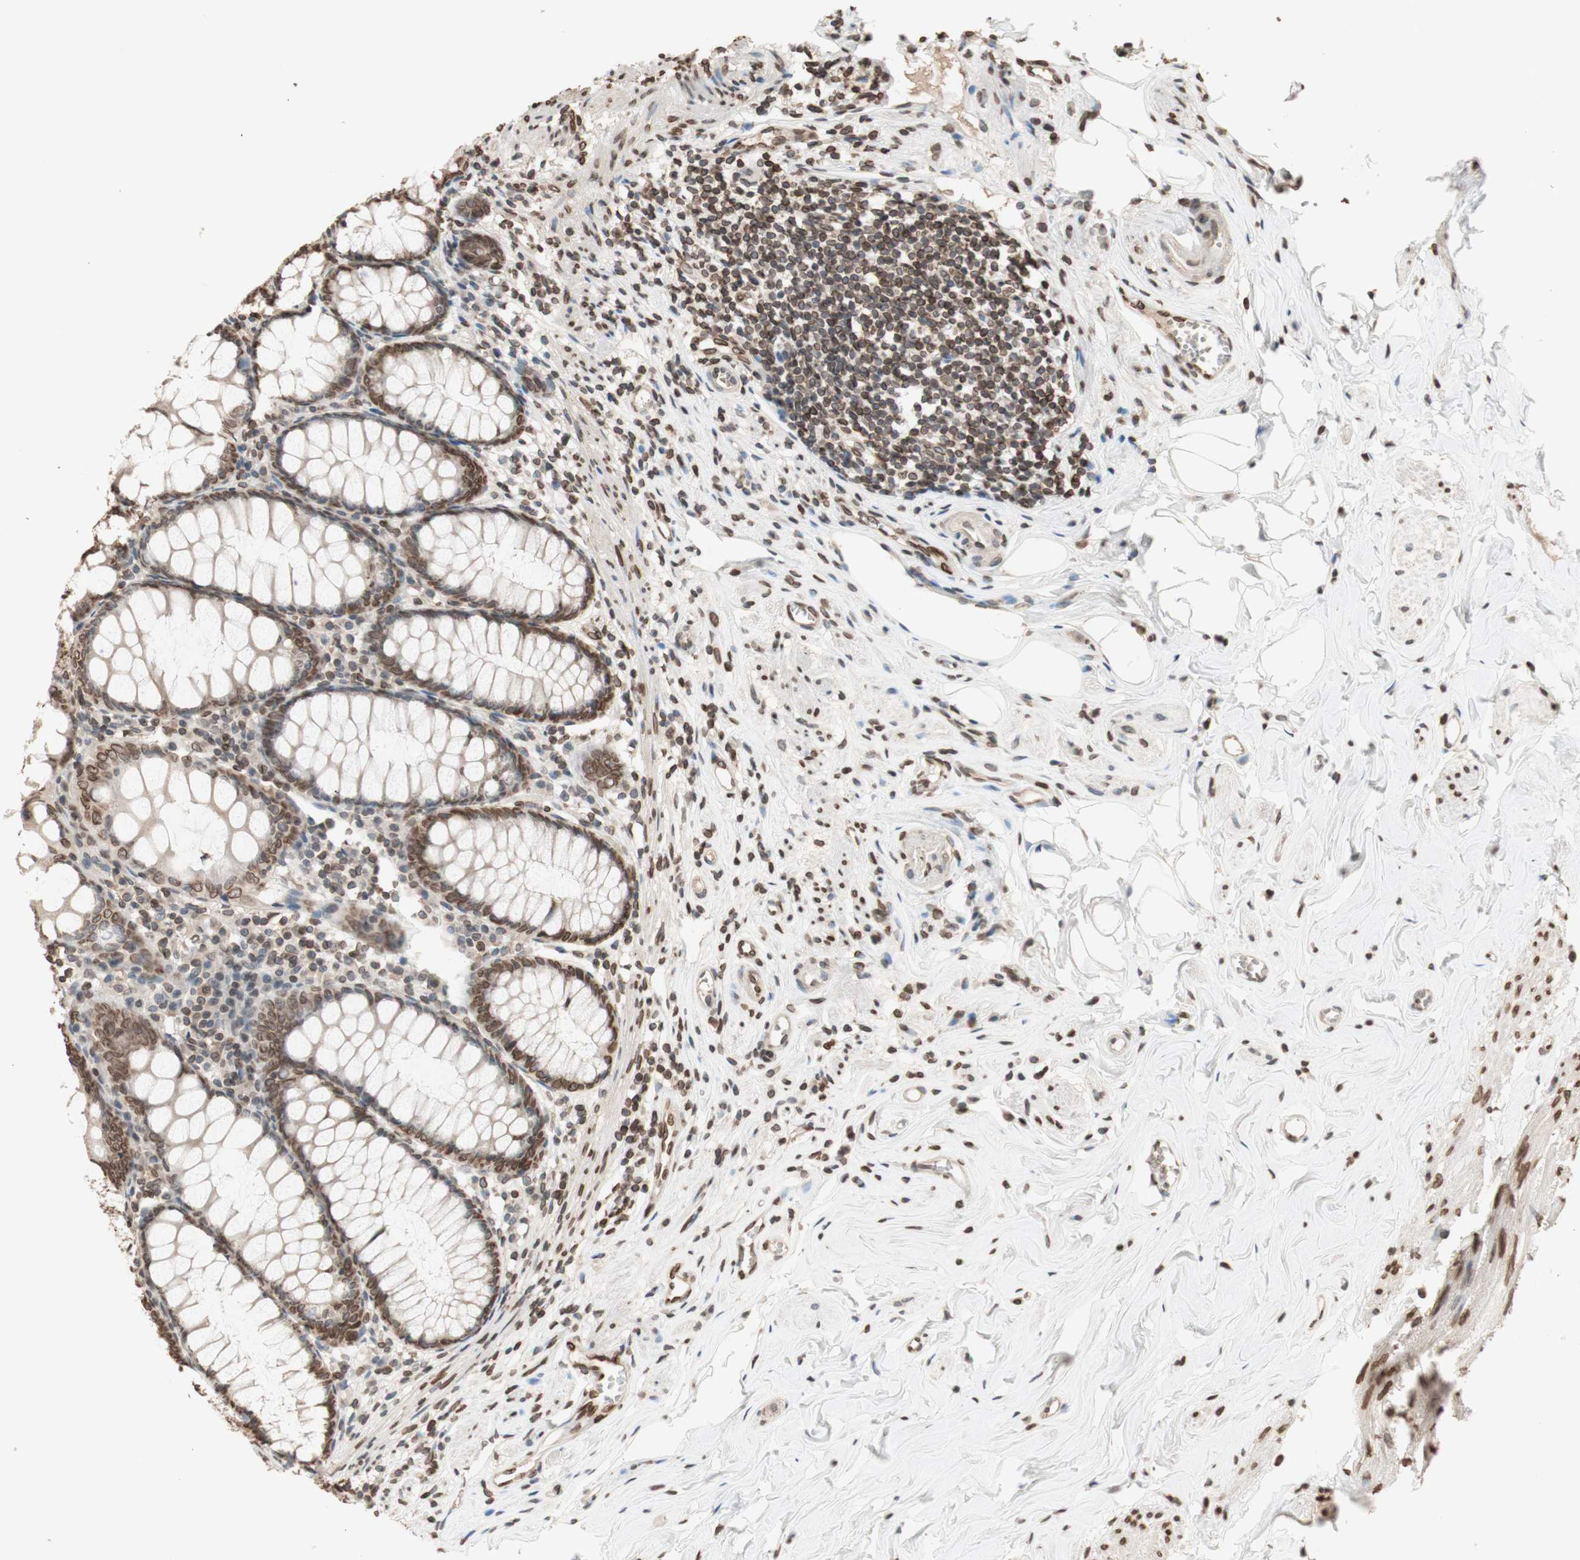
{"staining": {"intensity": "moderate", "quantity": ">75%", "location": "cytoplasmic/membranous,nuclear"}, "tissue": "appendix", "cell_type": "Glandular cells", "image_type": "normal", "snomed": [{"axis": "morphology", "description": "Normal tissue, NOS"}, {"axis": "topography", "description": "Appendix"}], "caption": "Immunohistochemical staining of unremarkable human appendix exhibits moderate cytoplasmic/membranous,nuclear protein positivity in approximately >75% of glandular cells. (DAB IHC with brightfield microscopy, high magnification).", "gene": "TMPO", "patient": {"sex": "female", "age": 77}}